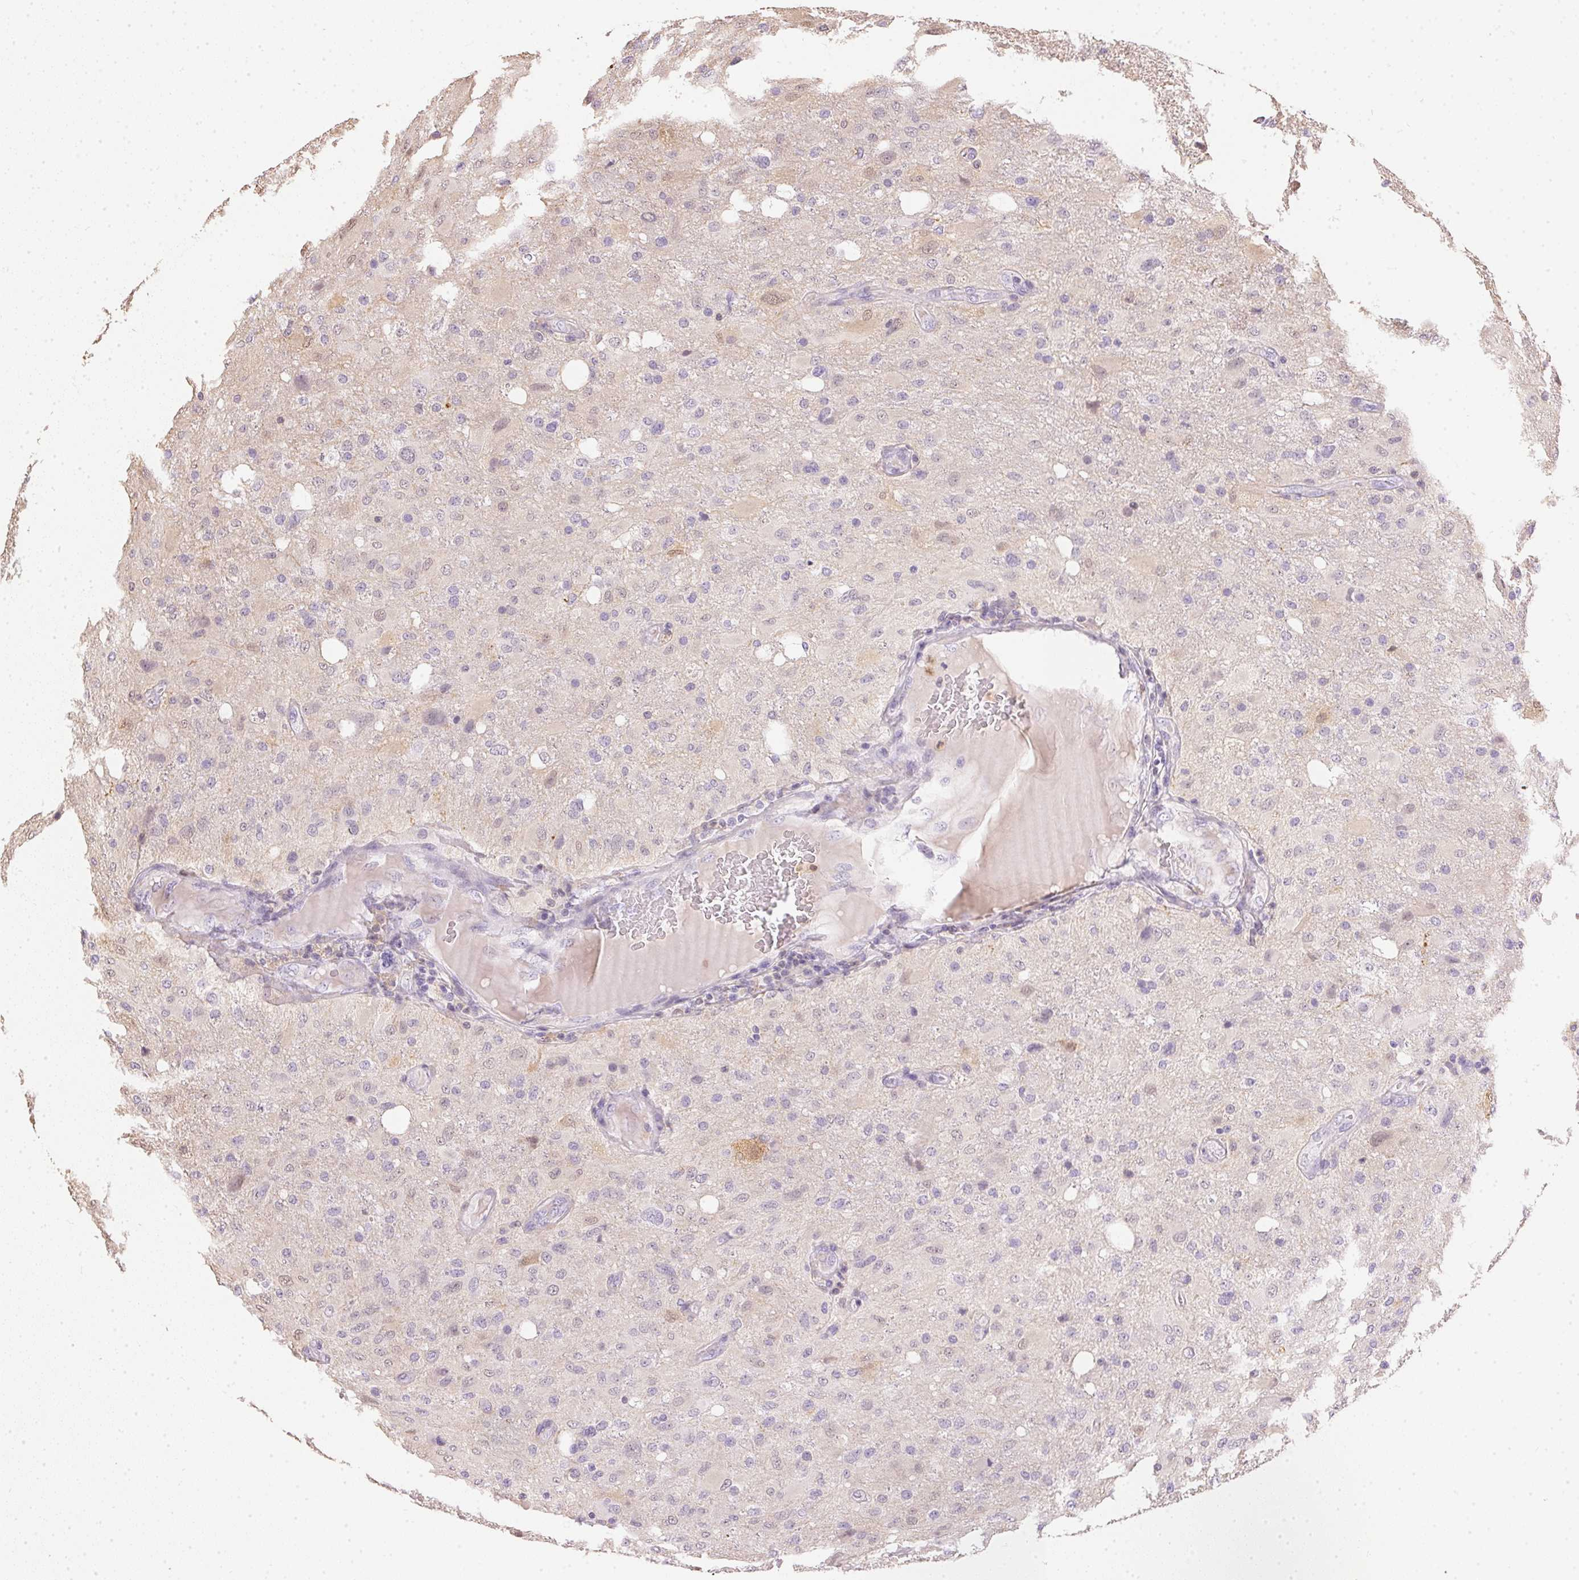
{"staining": {"intensity": "negative", "quantity": "none", "location": "none"}, "tissue": "glioma", "cell_type": "Tumor cells", "image_type": "cancer", "snomed": [{"axis": "morphology", "description": "Glioma, malignant, High grade"}, {"axis": "topography", "description": "Brain"}], "caption": "A high-resolution image shows immunohistochemistry staining of malignant glioma (high-grade), which shows no significant positivity in tumor cells.", "gene": "S100A3", "patient": {"sex": "male", "age": 53}}